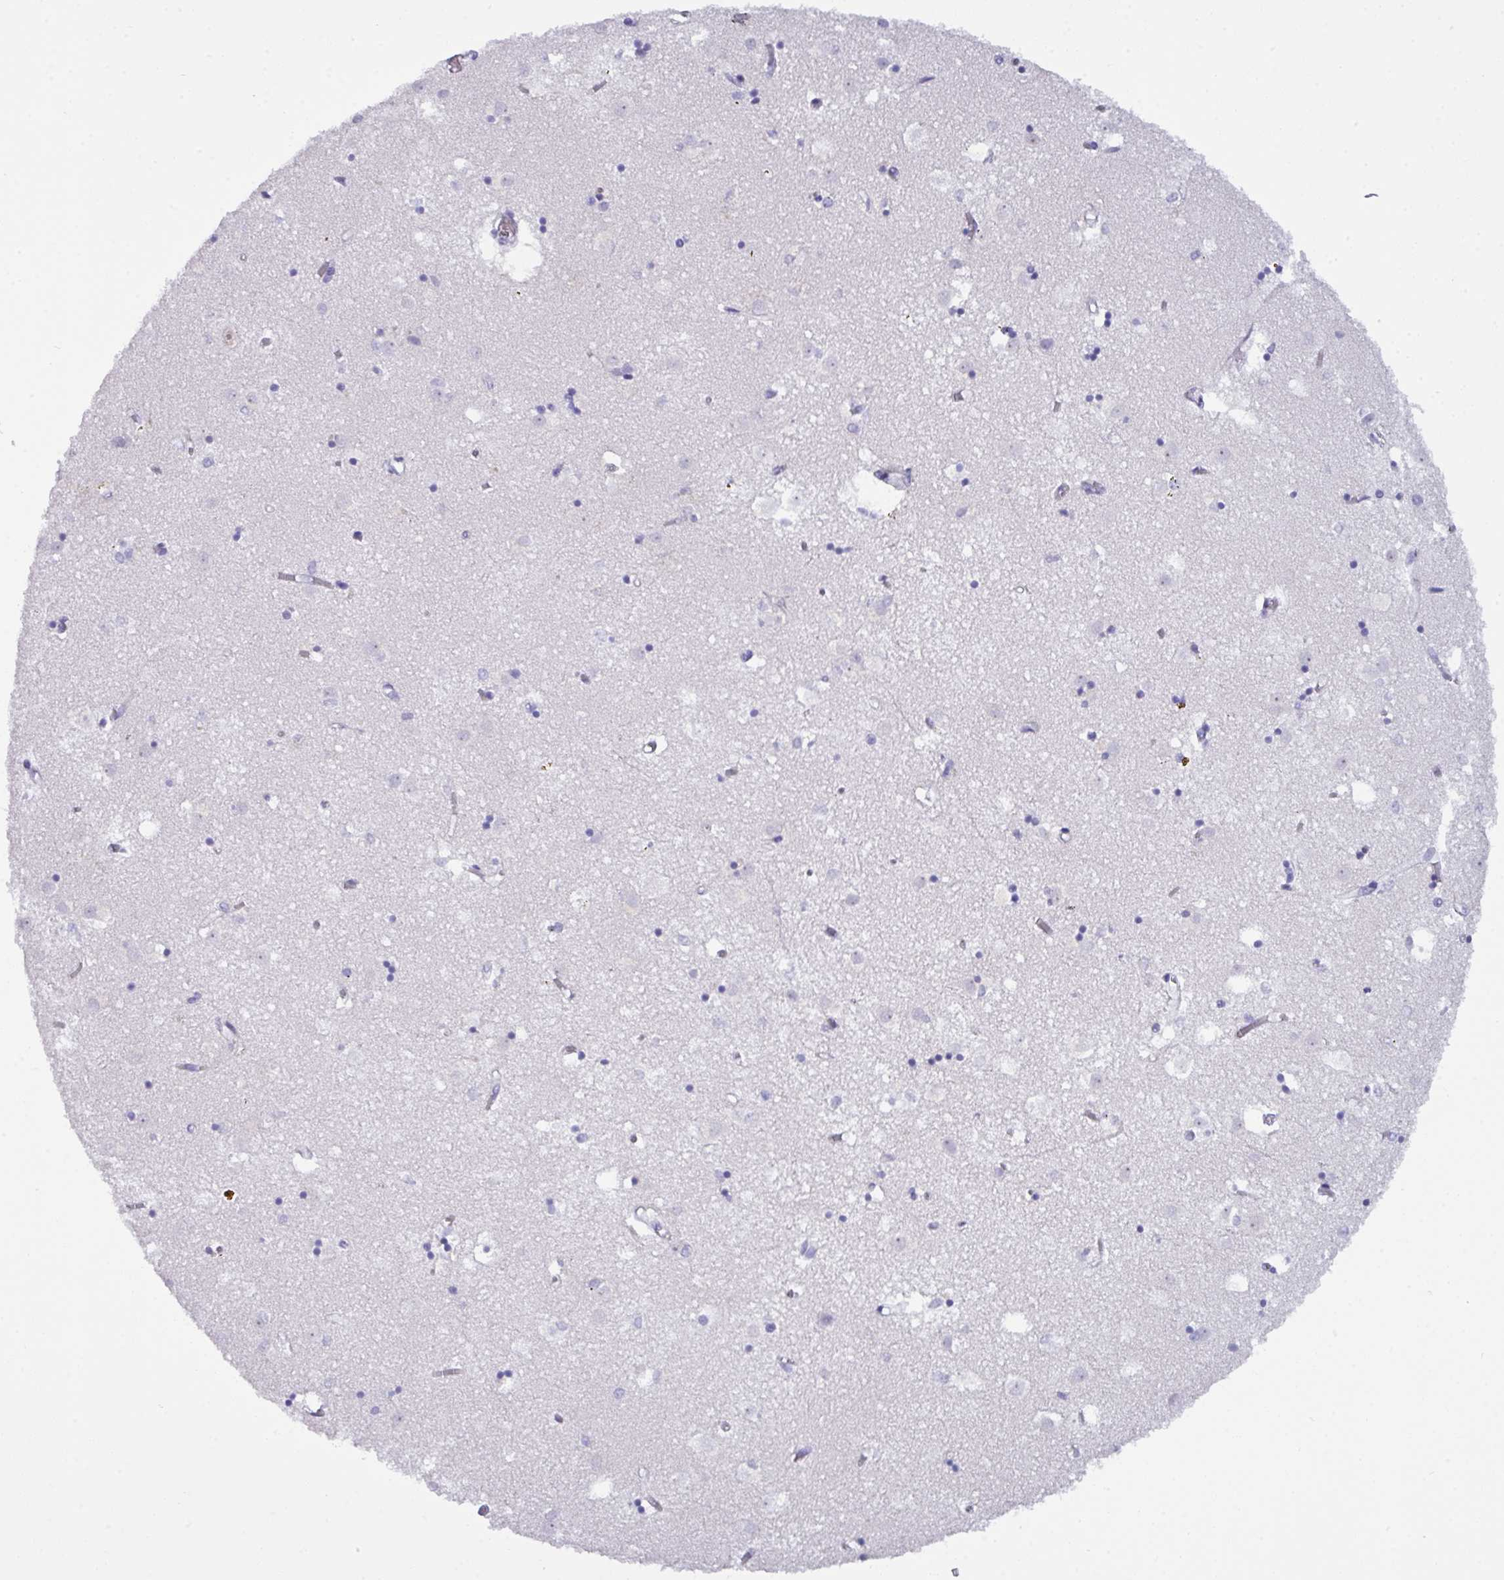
{"staining": {"intensity": "negative", "quantity": "none", "location": "none"}, "tissue": "caudate", "cell_type": "Glial cells", "image_type": "normal", "snomed": [{"axis": "morphology", "description": "Normal tissue, NOS"}, {"axis": "topography", "description": "Lateral ventricle wall"}], "caption": "This is an immunohistochemistry (IHC) photomicrograph of unremarkable human caudate. There is no staining in glial cells.", "gene": "MRM2", "patient": {"sex": "male", "age": 70}}